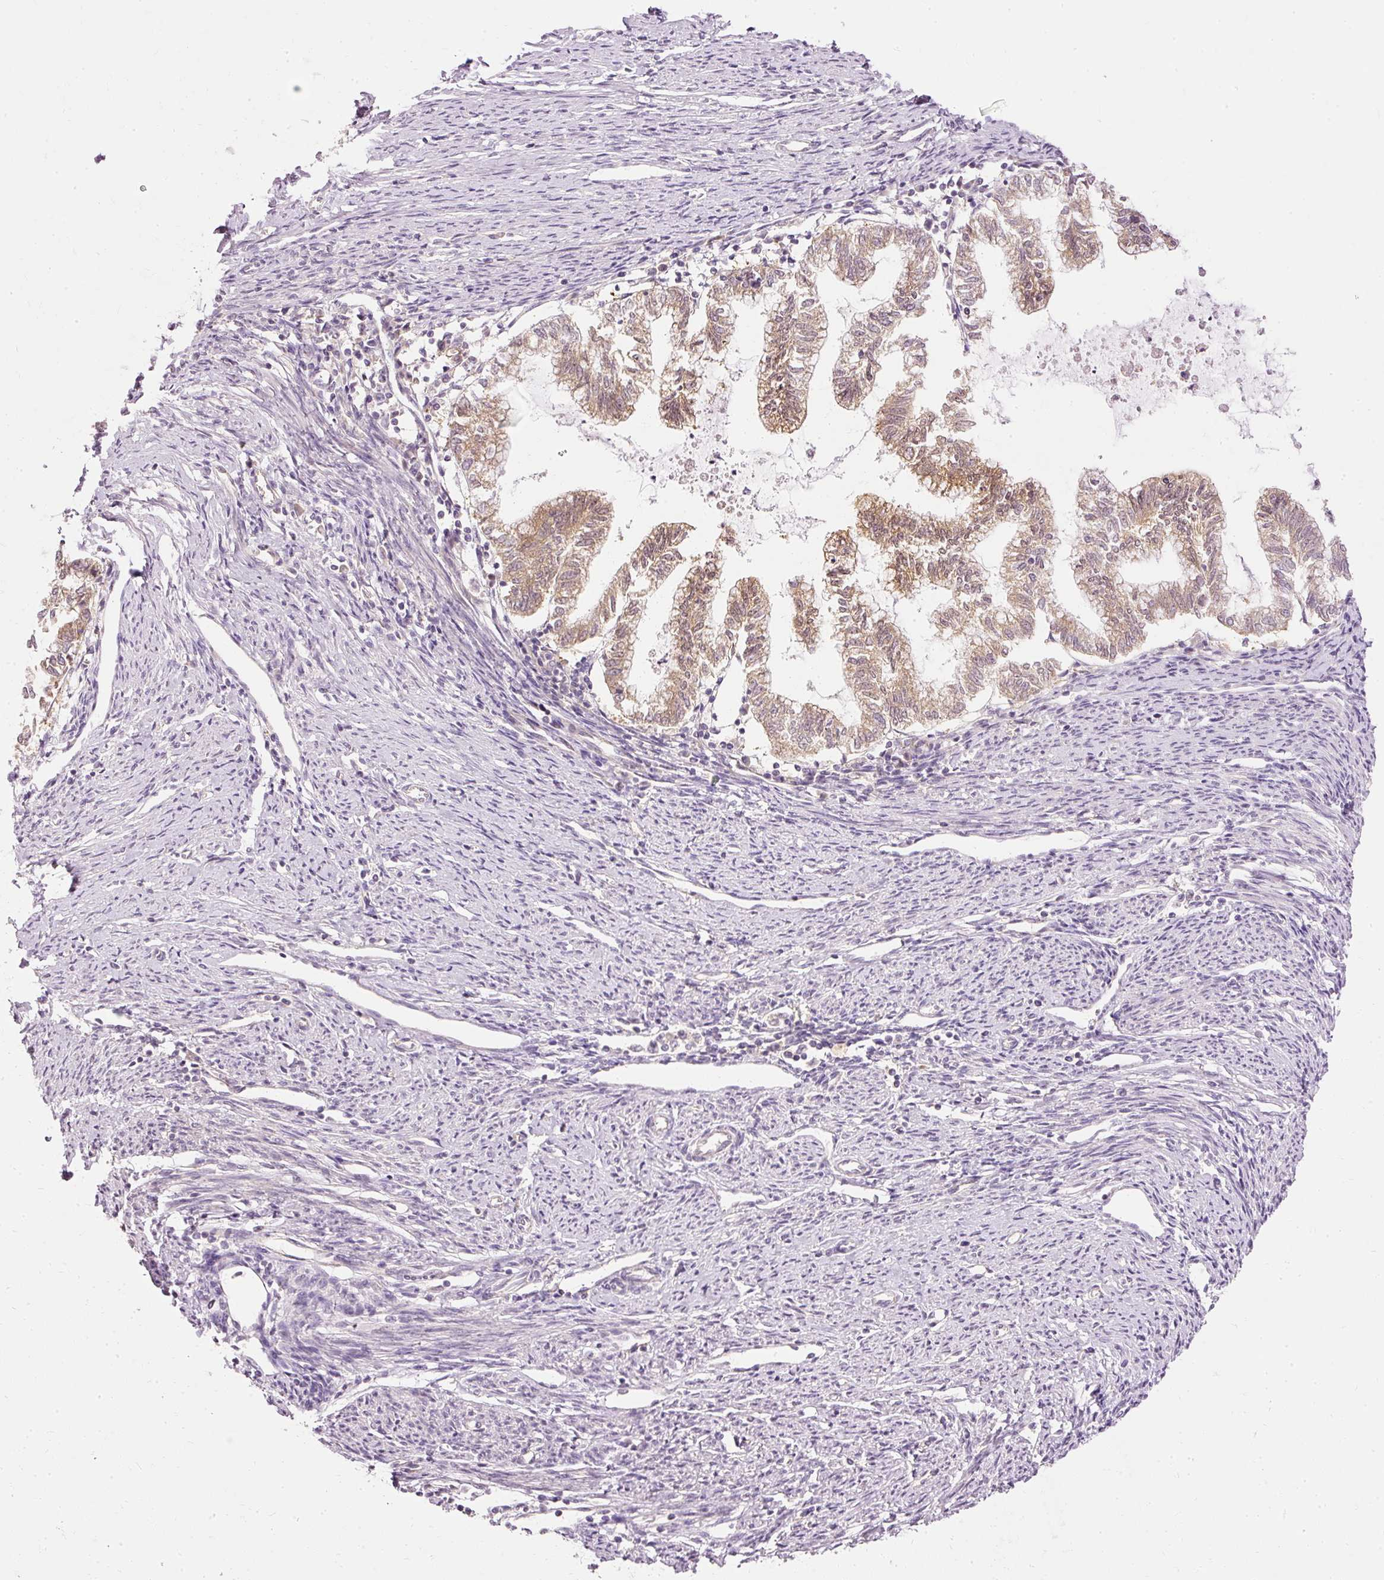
{"staining": {"intensity": "moderate", "quantity": "<25%", "location": "cytoplasmic/membranous"}, "tissue": "endometrial cancer", "cell_type": "Tumor cells", "image_type": "cancer", "snomed": [{"axis": "morphology", "description": "Adenocarcinoma, NOS"}, {"axis": "topography", "description": "Endometrium"}], "caption": "A histopathology image of adenocarcinoma (endometrial) stained for a protein reveals moderate cytoplasmic/membranous brown staining in tumor cells.", "gene": "ARMH3", "patient": {"sex": "female", "age": 79}}